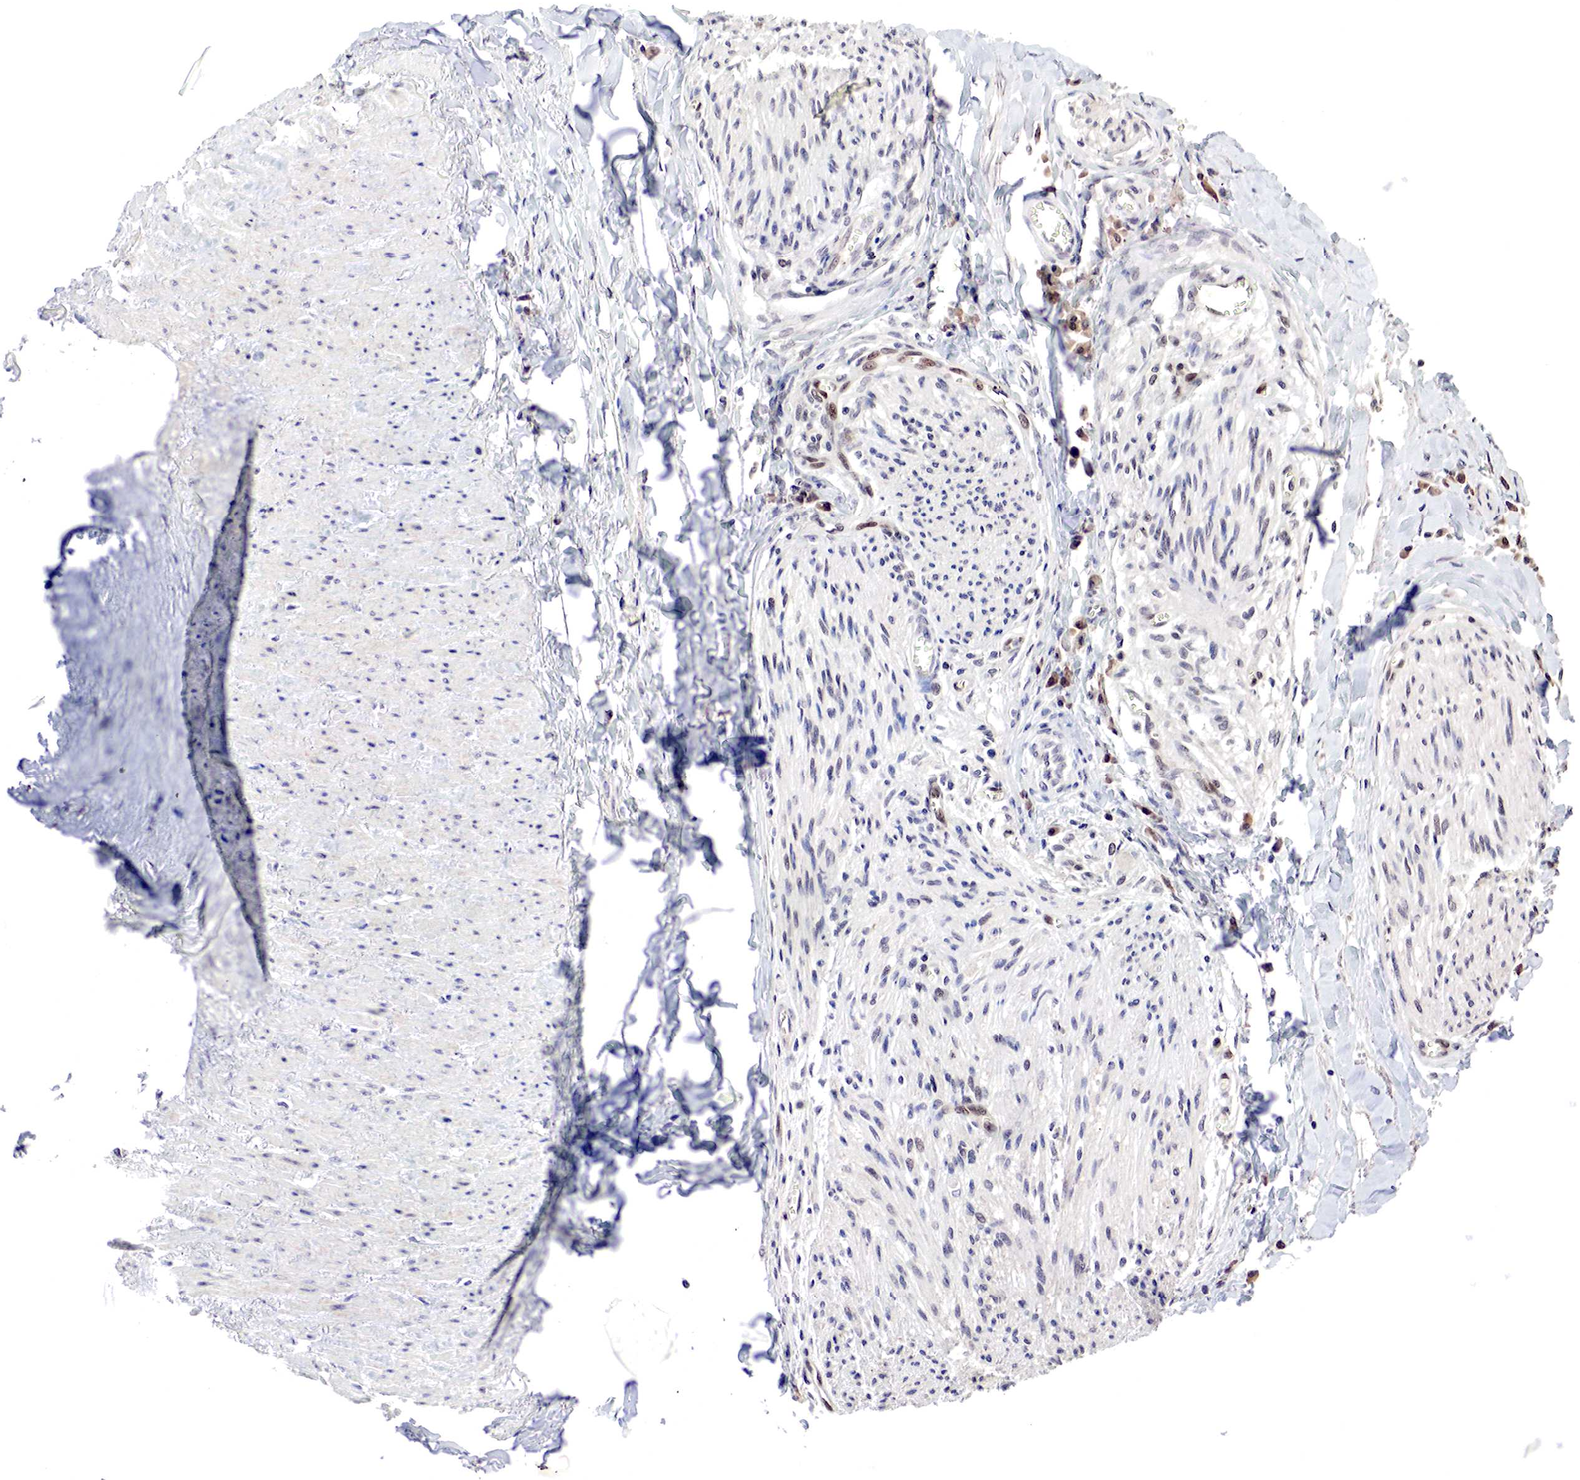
{"staining": {"intensity": "negative", "quantity": "none", "location": "none"}, "tissue": "liver cancer", "cell_type": "Tumor cells", "image_type": "cancer", "snomed": [{"axis": "morphology", "description": "Cholangiocarcinoma"}, {"axis": "topography", "description": "Liver"}], "caption": "DAB (3,3'-diaminobenzidine) immunohistochemical staining of human liver cancer (cholangiocarcinoma) displays no significant positivity in tumor cells. The staining was performed using DAB to visualize the protein expression in brown, while the nuclei were stained in blue with hematoxylin (Magnification: 20x).", "gene": "DACH2", "patient": {"sex": "male", "age": 57}}